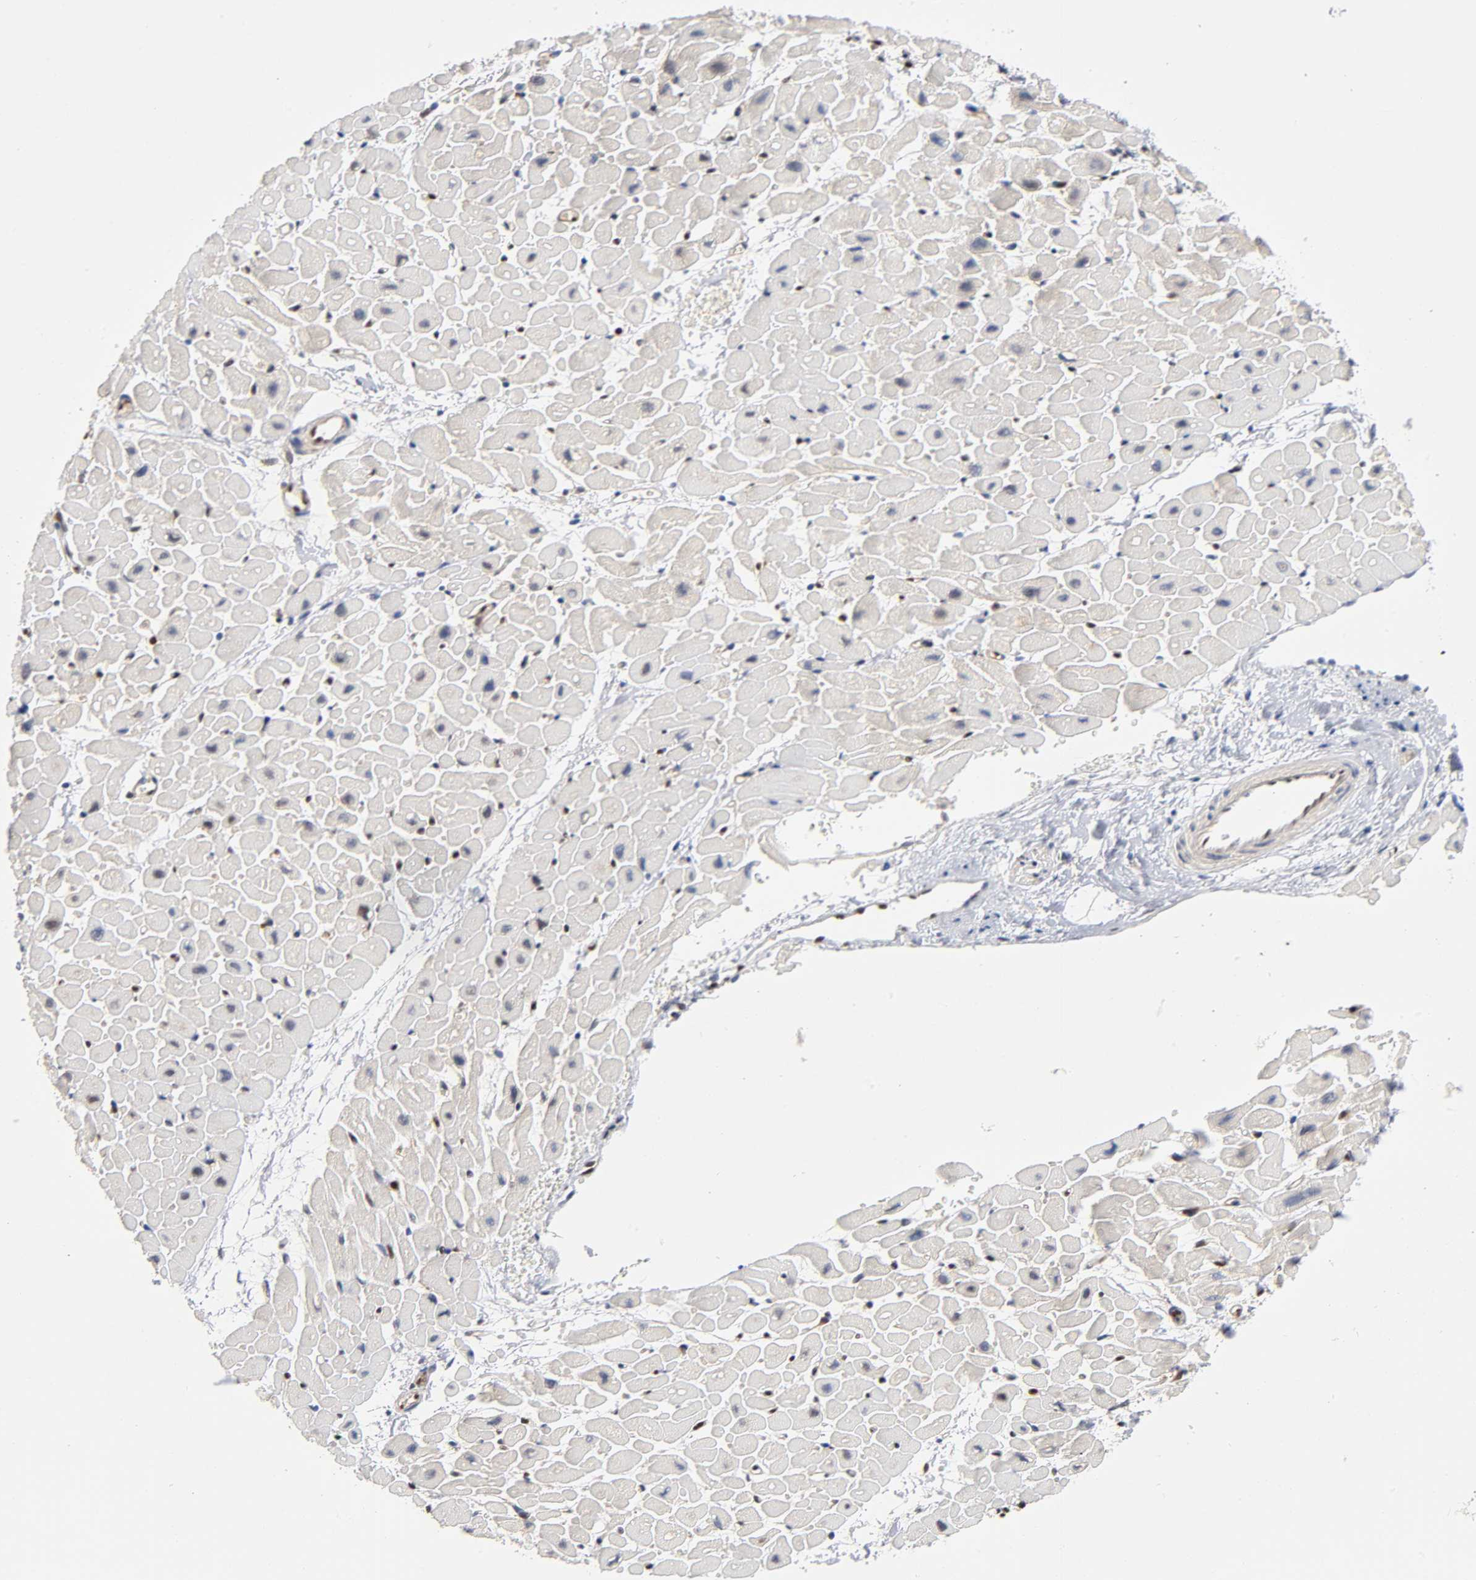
{"staining": {"intensity": "moderate", "quantity": "25%-75%", "location": "nuclear"}, "tissue": "heart muscle", "cell_type": "Cardiomyocytes", "image_type": "normal", "snomed": [{"axis": "morphology", "description": "Normal tissue, NOS"}, {"axis": "topography", "description": "Heart"}], "caption": "Cardiomyocytes exhibit medium levels of moderate nuclear positivity in approximately 25%-75% of cells in unremarkable human heart muscle.", "gene": "ILKAP", "patient": {"sex": "male", "age": 45}}